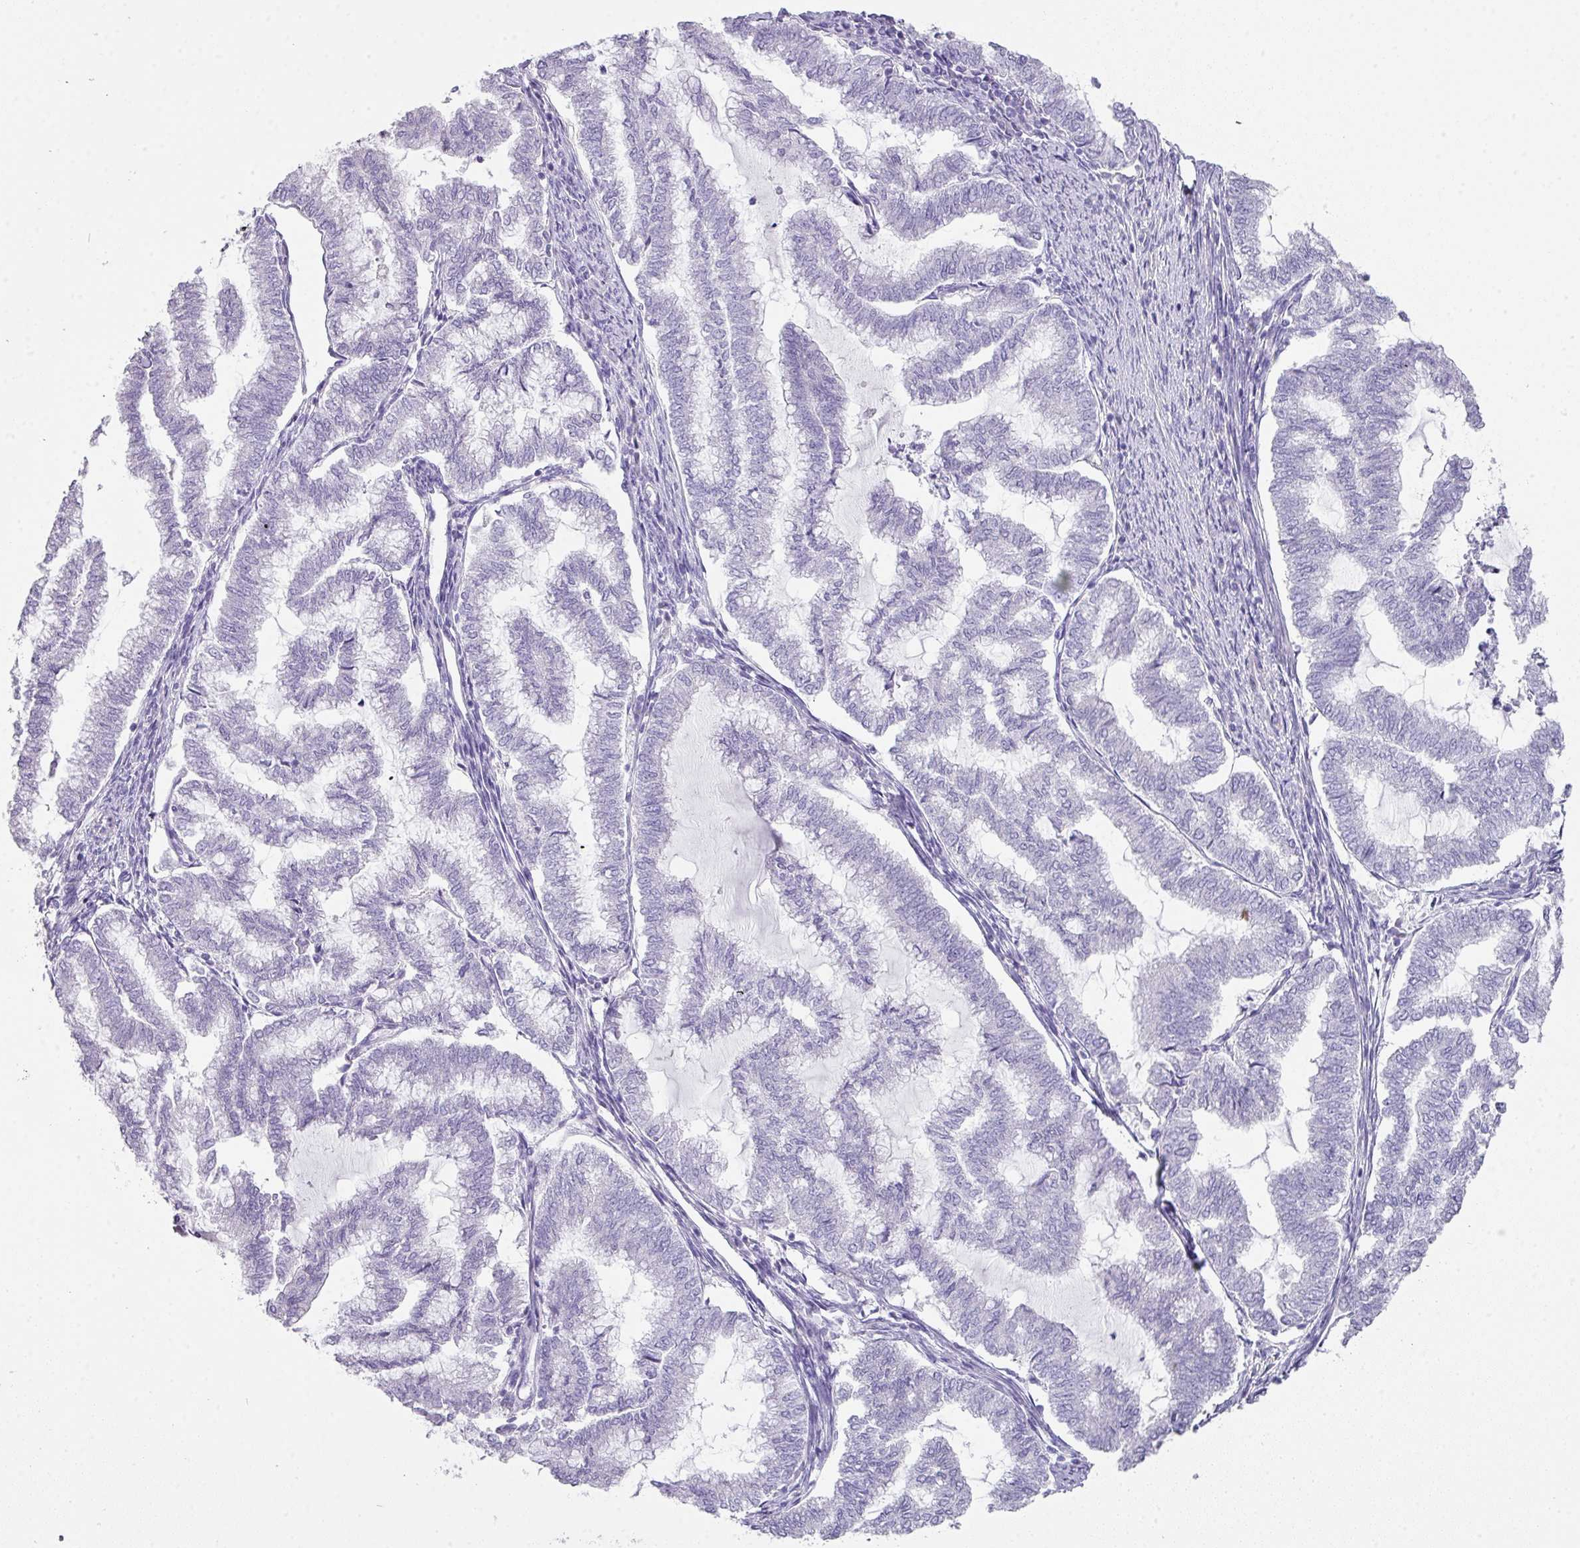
{"staining": {"intensity": "negative", "quantity": "none", "location": "none"}, "tissue": "endometrial cancer", "cell_type": "Tumor cells", "image_type": "cancer", "snomed": [{"axis": "morphology", "description": "Adenocarcinoma, NOS"}, {"axis": "topography", "description": "Endometrium"}], "caption": "IHC photomicrograph of neoplastic tissue: endometrial cancer stained with DAB (3,3'-diaminobenzidine) exhibits no significant protein positivity in tumor cells.", "gene": "GLI4", "patient": {"sex": "female", "age": 79}}